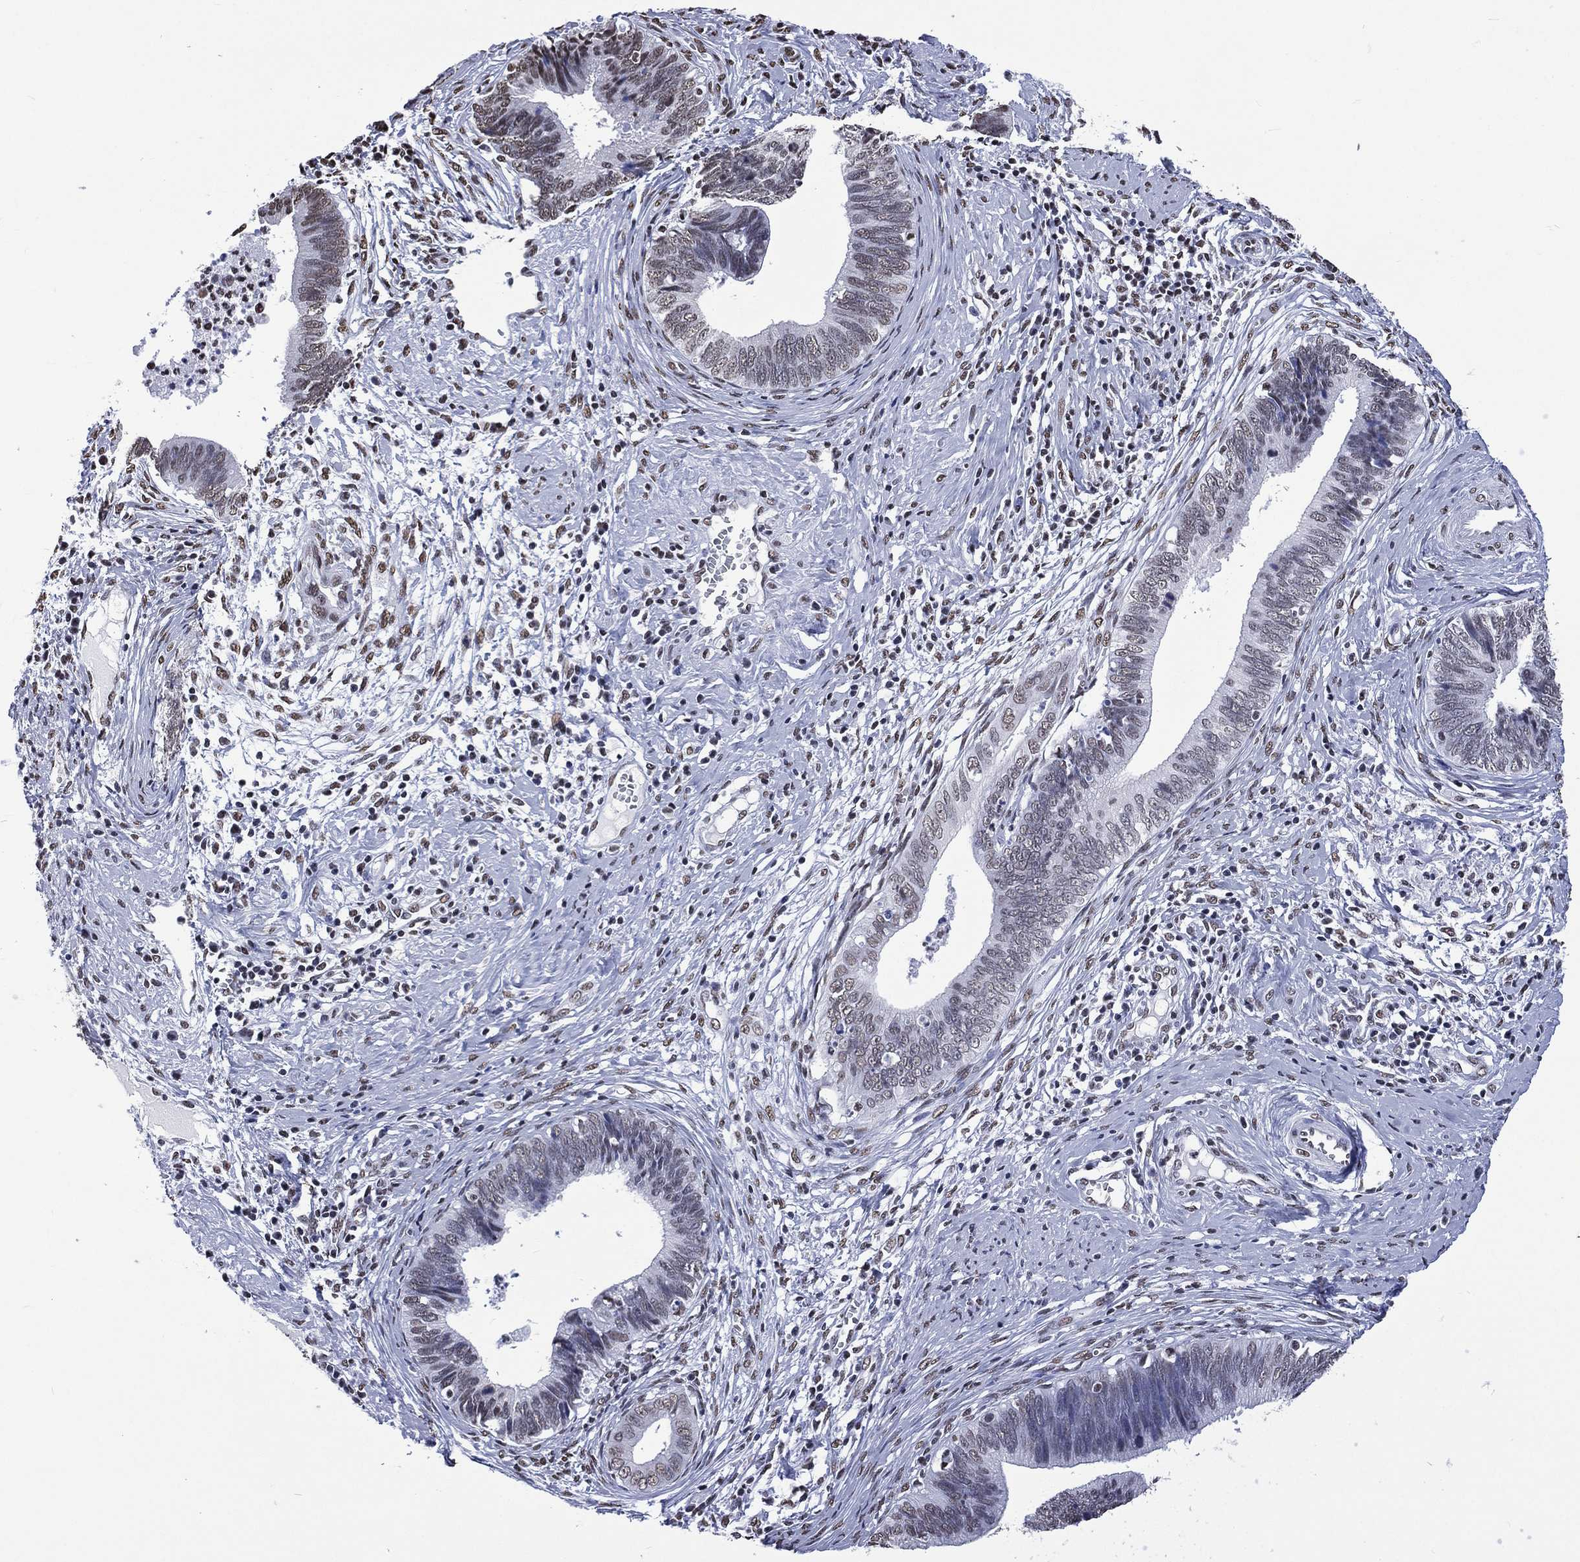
{"staining": {"intensity": "negative", "quantity": "none", "location": "none"}, "tissue": "cervical cancer", "cell_type": "Tumor cells", "image_type": "cancer", "snomed": [{"axis": "morphology", "description": "Adenocarcinoma, NOS"}, {"axis": "topography", "description": "Cervix"}], "caption": "Human adenocarcinoma (cervical) stained for a protein using IHC reveals no positivity in tumor cells.", "gene": "RETREG2", "patient": {"sex": "female", "age": 42}}